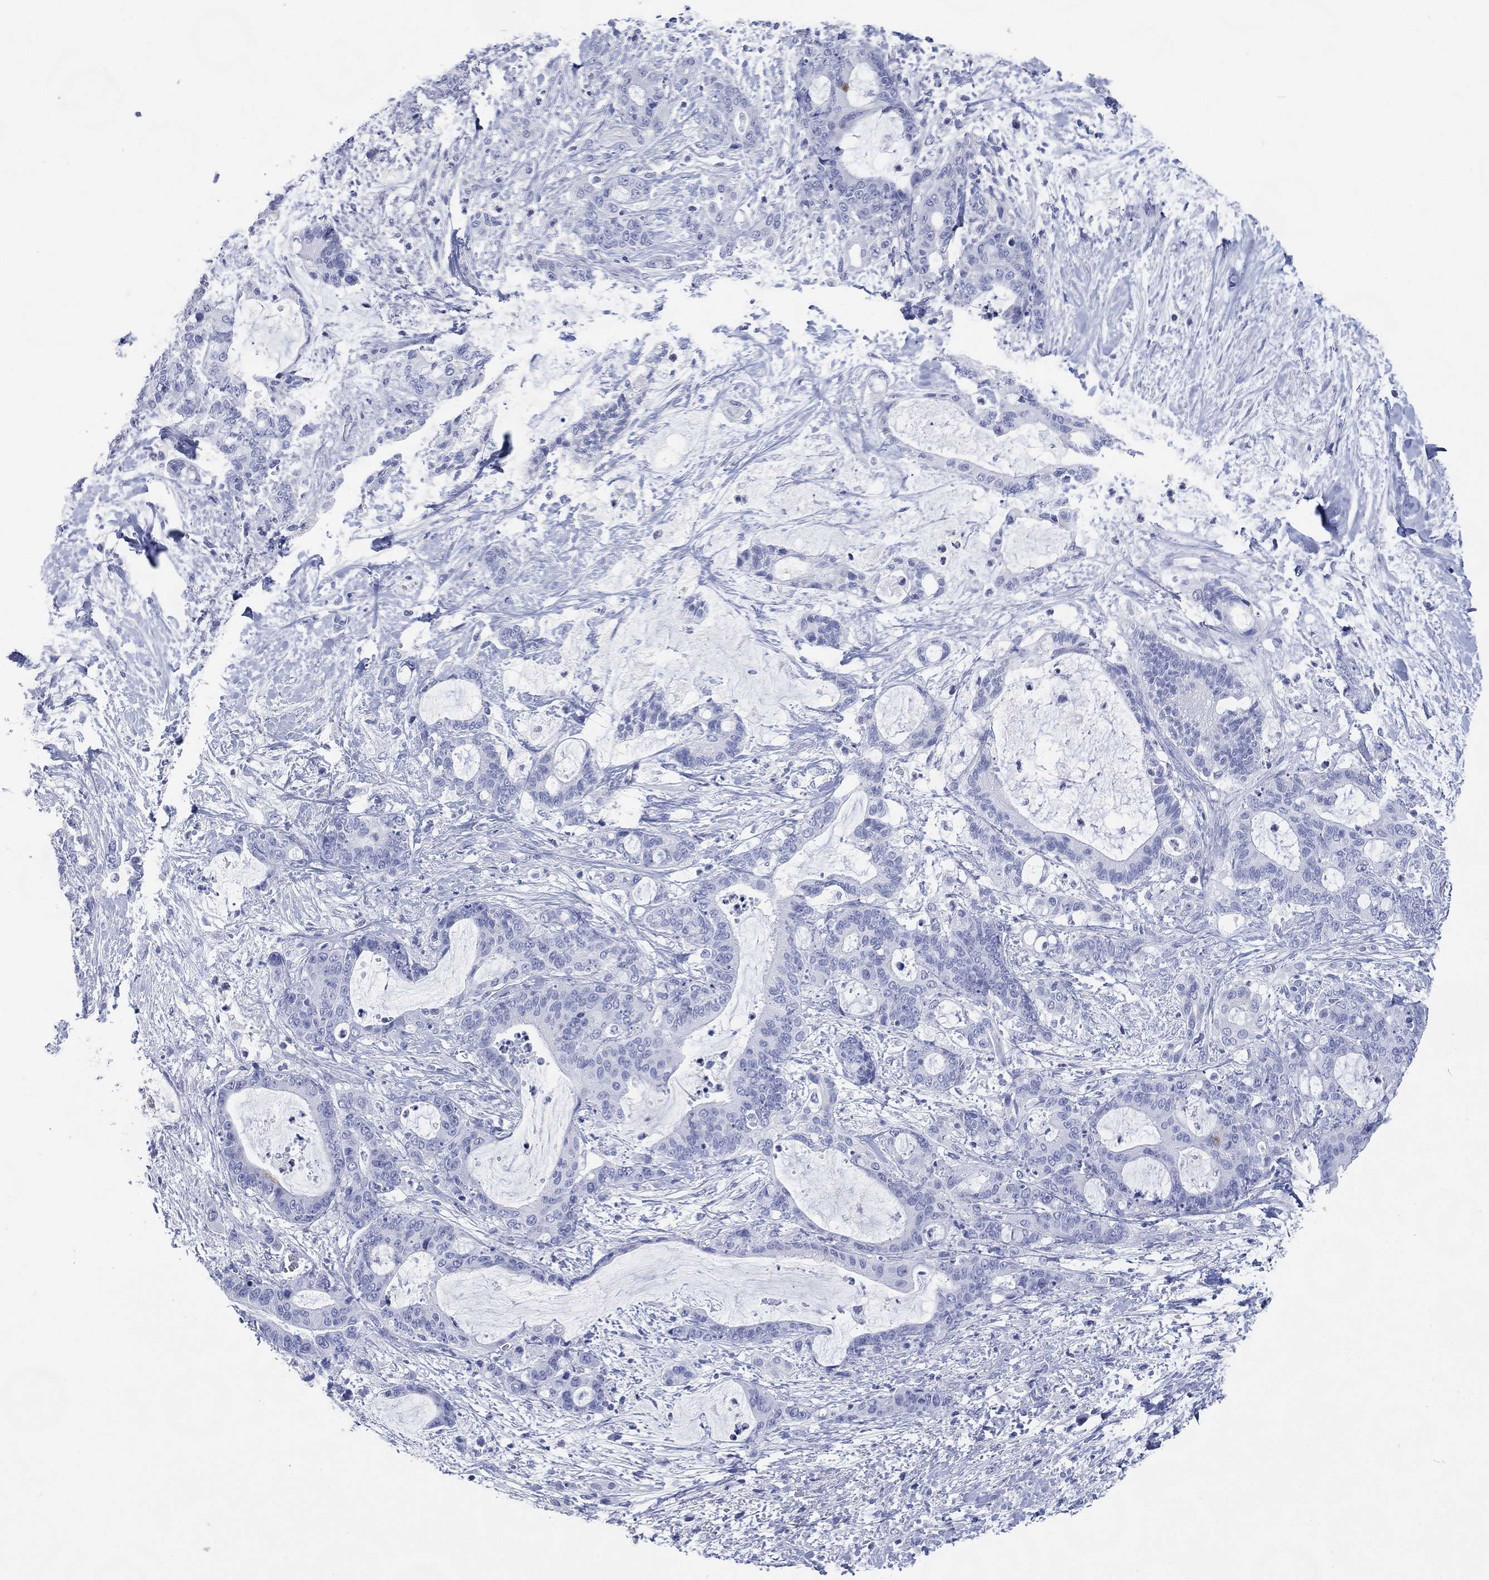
{"staining": {"intensity": "negative", "quantity": "none", "location": "none"}, "tissue": "liver cancer", "cell_type": "Tumor cells", "image_type": "cancer", "snomed": [{"axis": "morphology", "description": "Cholangiocarcinoma"}, {"axis": "topography", "description": "Liver"}], "caption": "Tumor cells are negative for brown protein staining in liver cancer.", "gene": "TMEM247", "patient": {"sex": "female", "age": 73}}